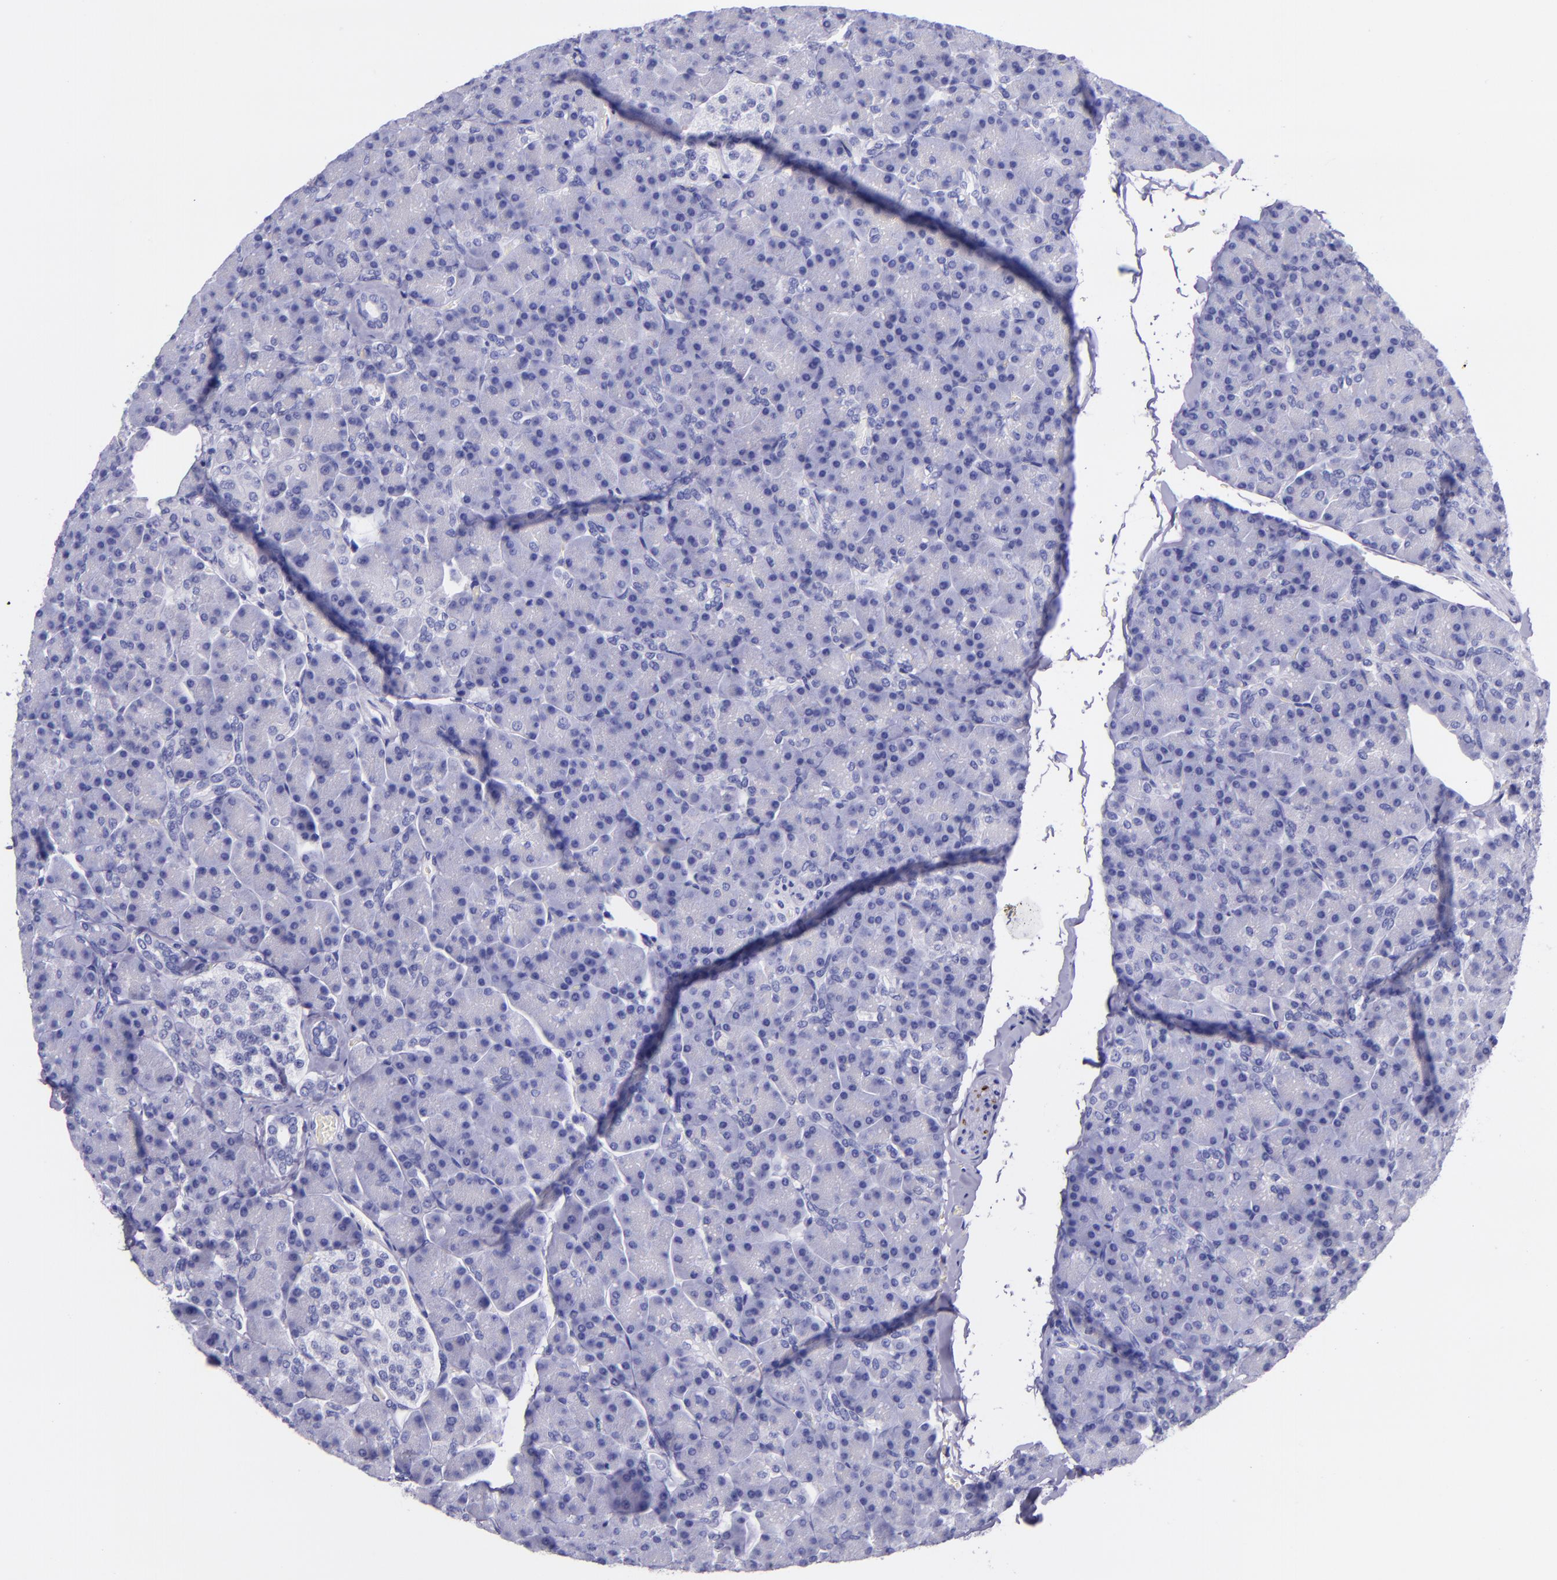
{"staining": {"intensity": "negative", "quantity": "none", "location": "none"}, "tissue": "pancreas", "cell_type": "Exocrine glandular cells", "image_type": "normal", "snomed": [{"axis": "morphology", "description": "Normal tissue, NOS"}, {"axis": "topography", "description": "Pancreas"}], "caption": "Benign pancreas was stained to show a protein in brown. There is no significant positivity in exocrine glandular cells. (DAB immunohistochemistry (IHC), high magnification).", "gene": "MBP", "patient": {"sex": "female", "age": 43}}